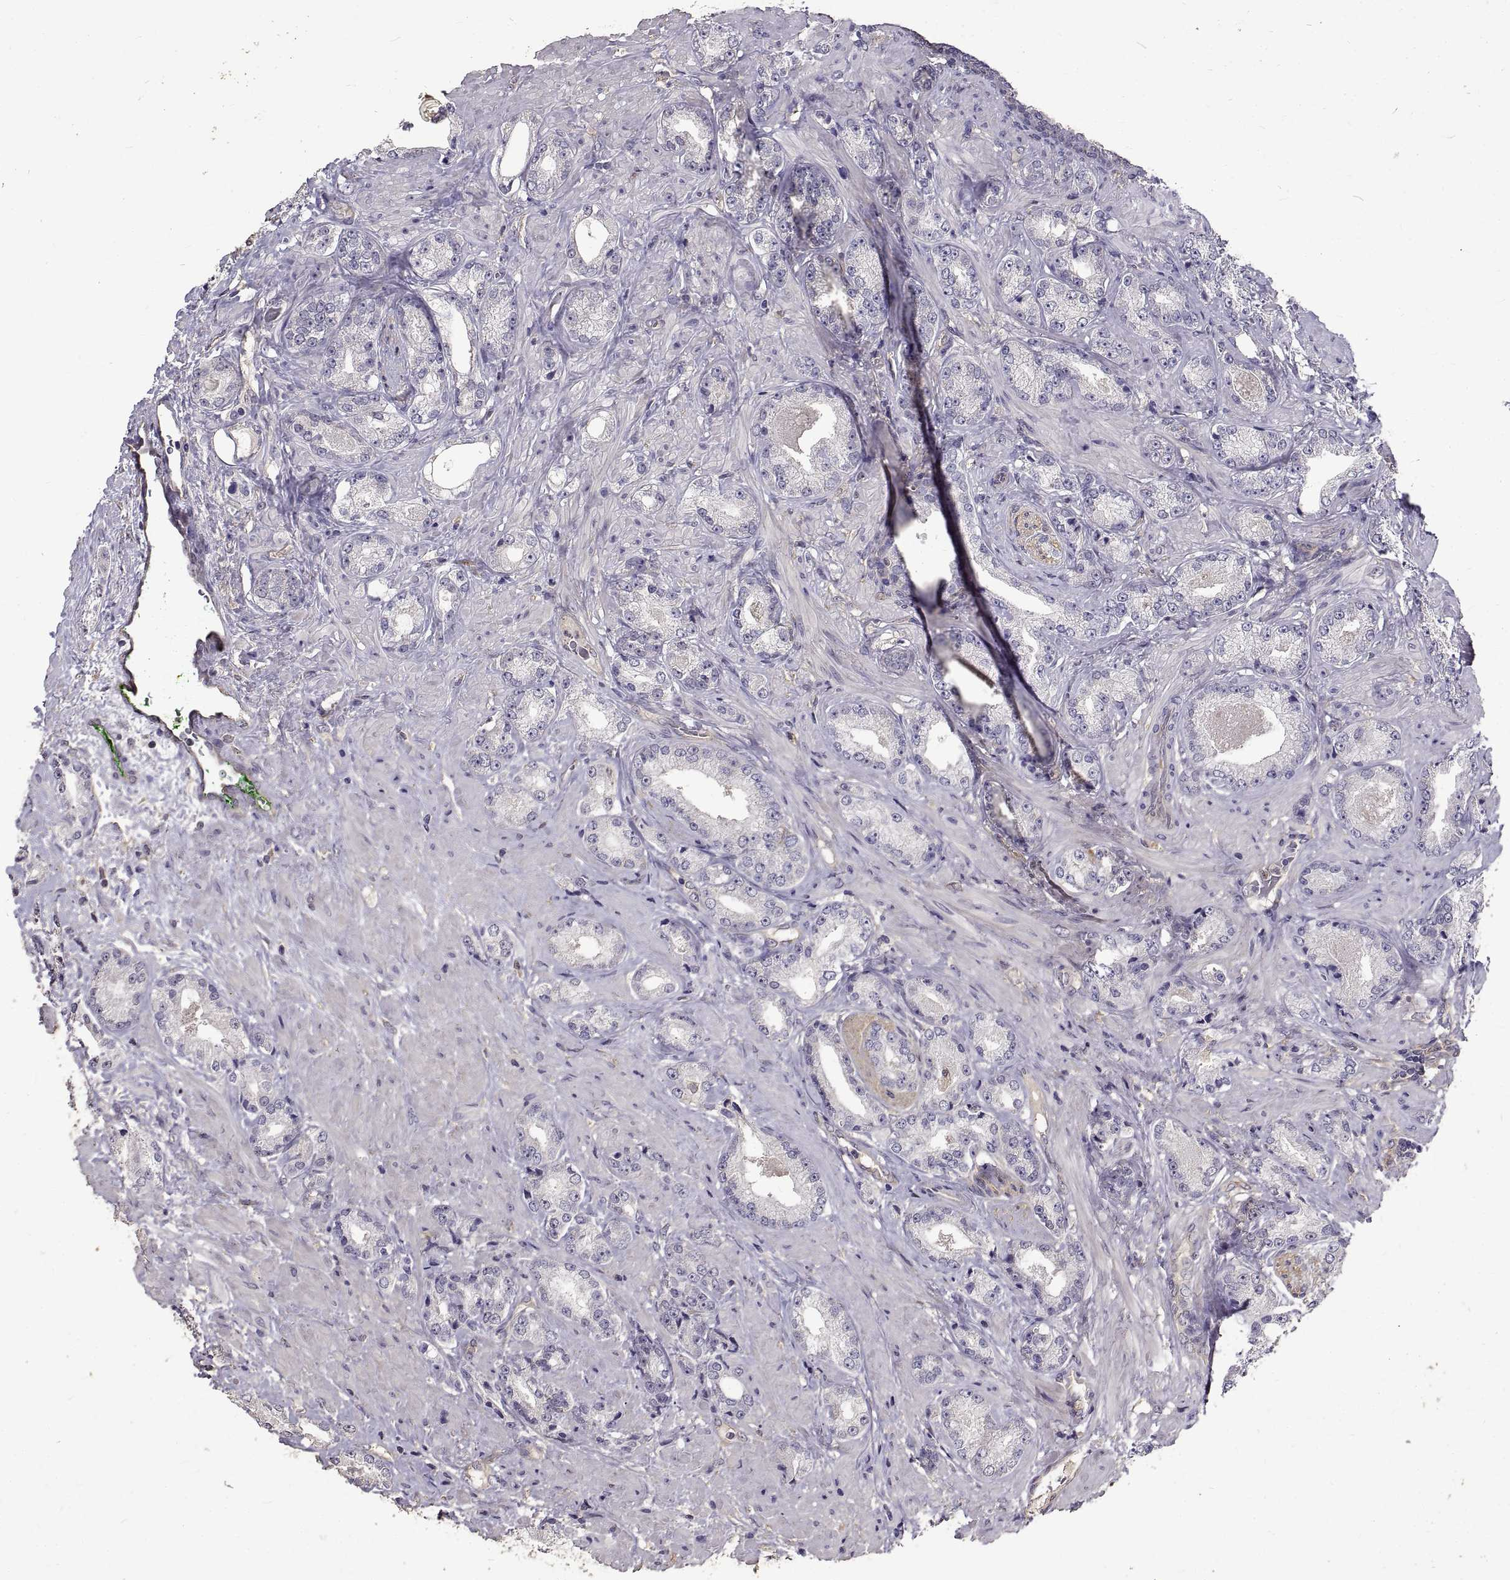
{"staining": {"intensity": "negative", "quantity": "none", "location": "none"}, "tissue": "prostate cancer", "cell_type": "Tumor cells", "image_type": "cancer", "snomed": [{"axis": "morphology", "description": "Adenocarcinoma, Low grade"}, {"axis": "topography", "description": "Prostate"}], "caption": "Image shows no significant protein expression in tumor cells of prostate cancer (low-grade adenocarcinoma). The staining is performed using DAB (3,3'-diaminobenzidine) brown chromogen with nuclei counter-stained in using hematoxylin.", "gene": "PEA15", "patient": {"sex": "male", "age": 68}}